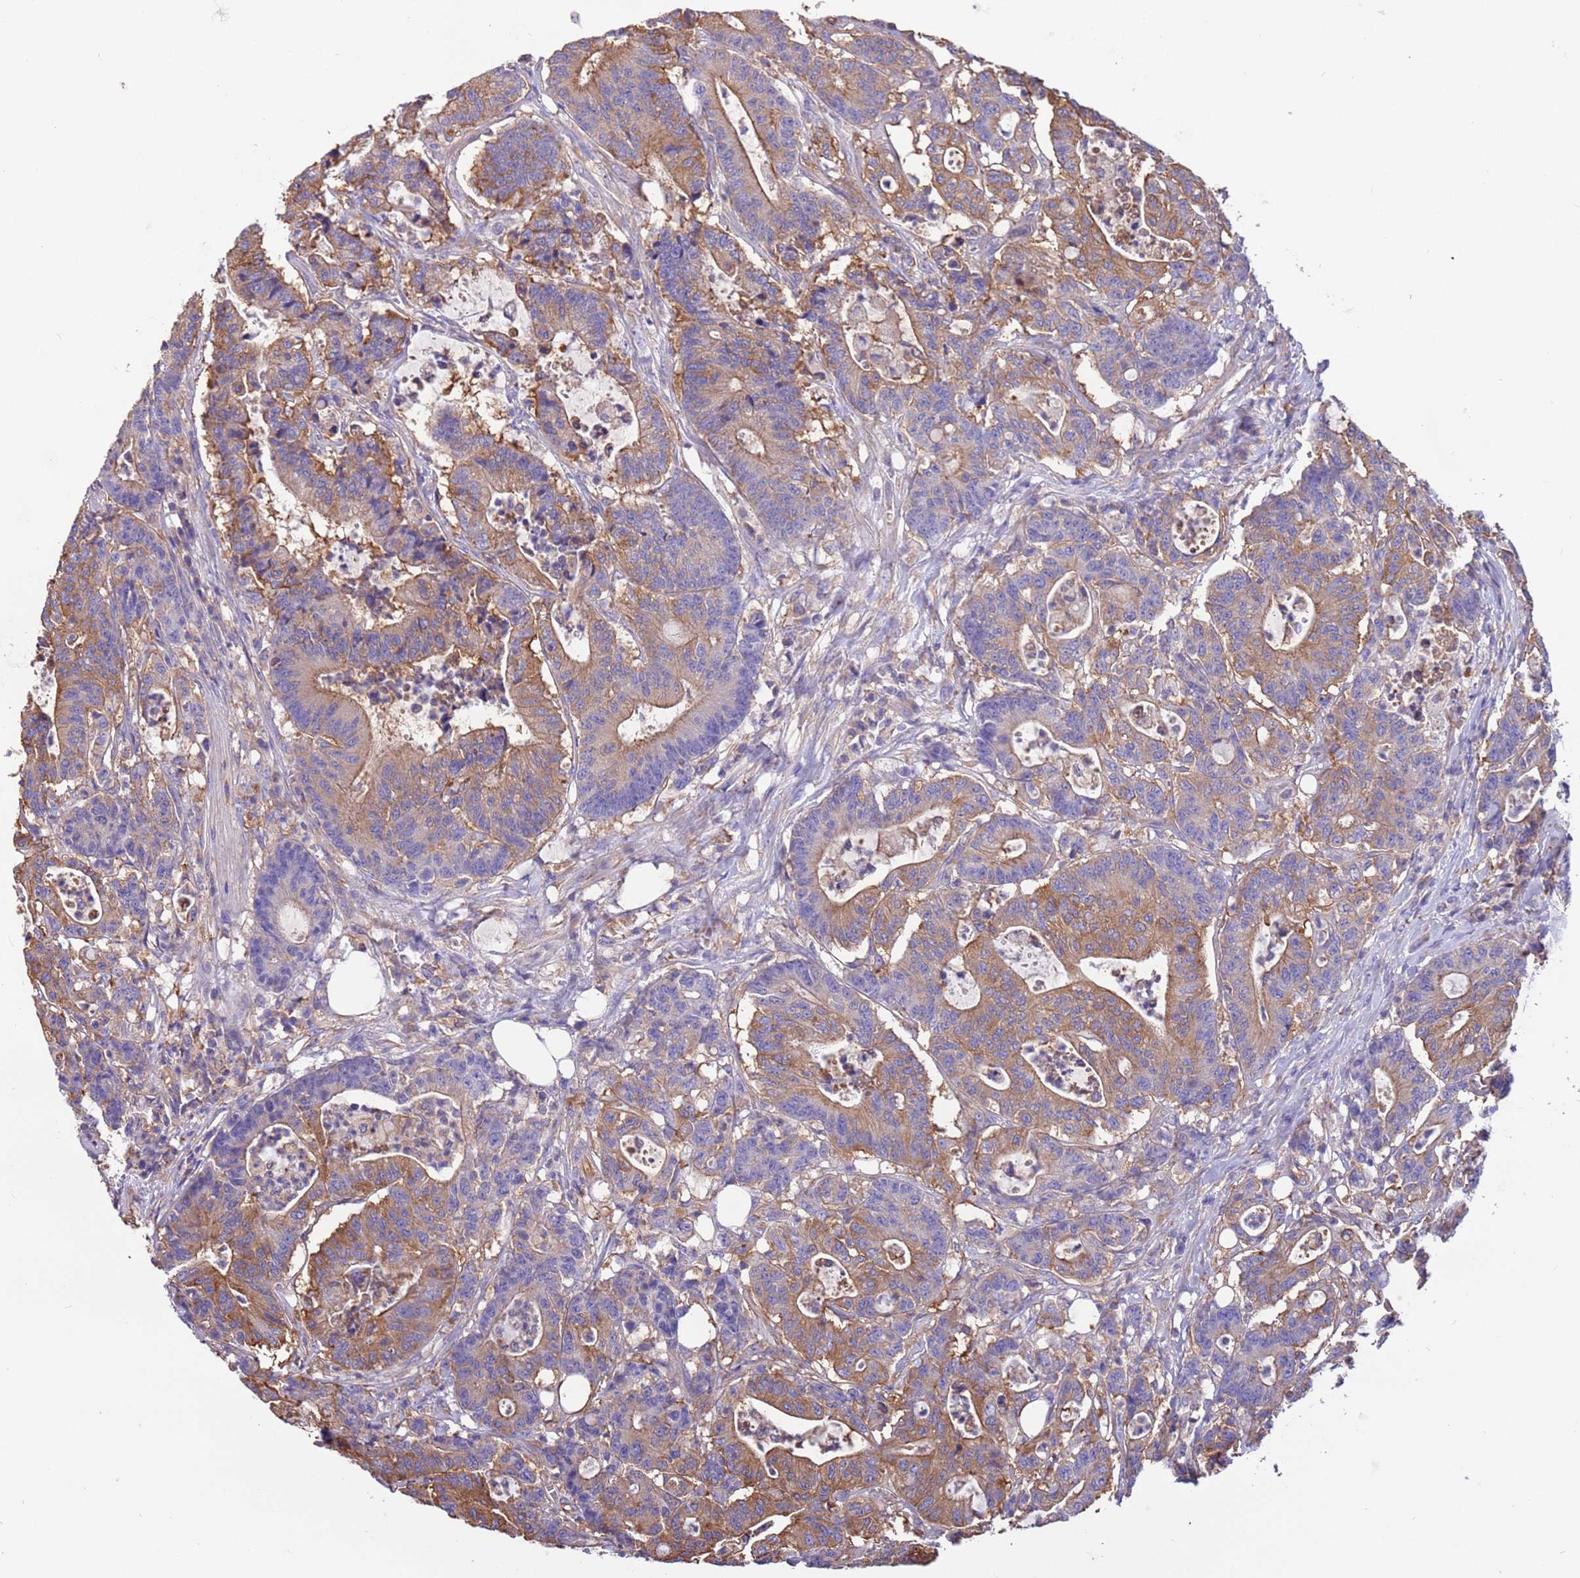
{"staining": {"intensity": "moderate", "quantity": ">75%", "location": "cytoplasmic/membranous"}, "tissue": "colorectal cancer", "cell_type": "Tumor cells", "image_type": "cancer", "snomed": [{"axis": "morphology", "description": "Adenocarcinoma, NOS"}, {"axis": "topography", "description": "Colon"}], "caption": "Protein staining of colorectal adenocarcinoma tissue shows moderate cytoplasmic/membranous staining in about >75% of tumor cells.", "gene": "NAALADL1", "patient": {"sex": "female", "age": 84}}